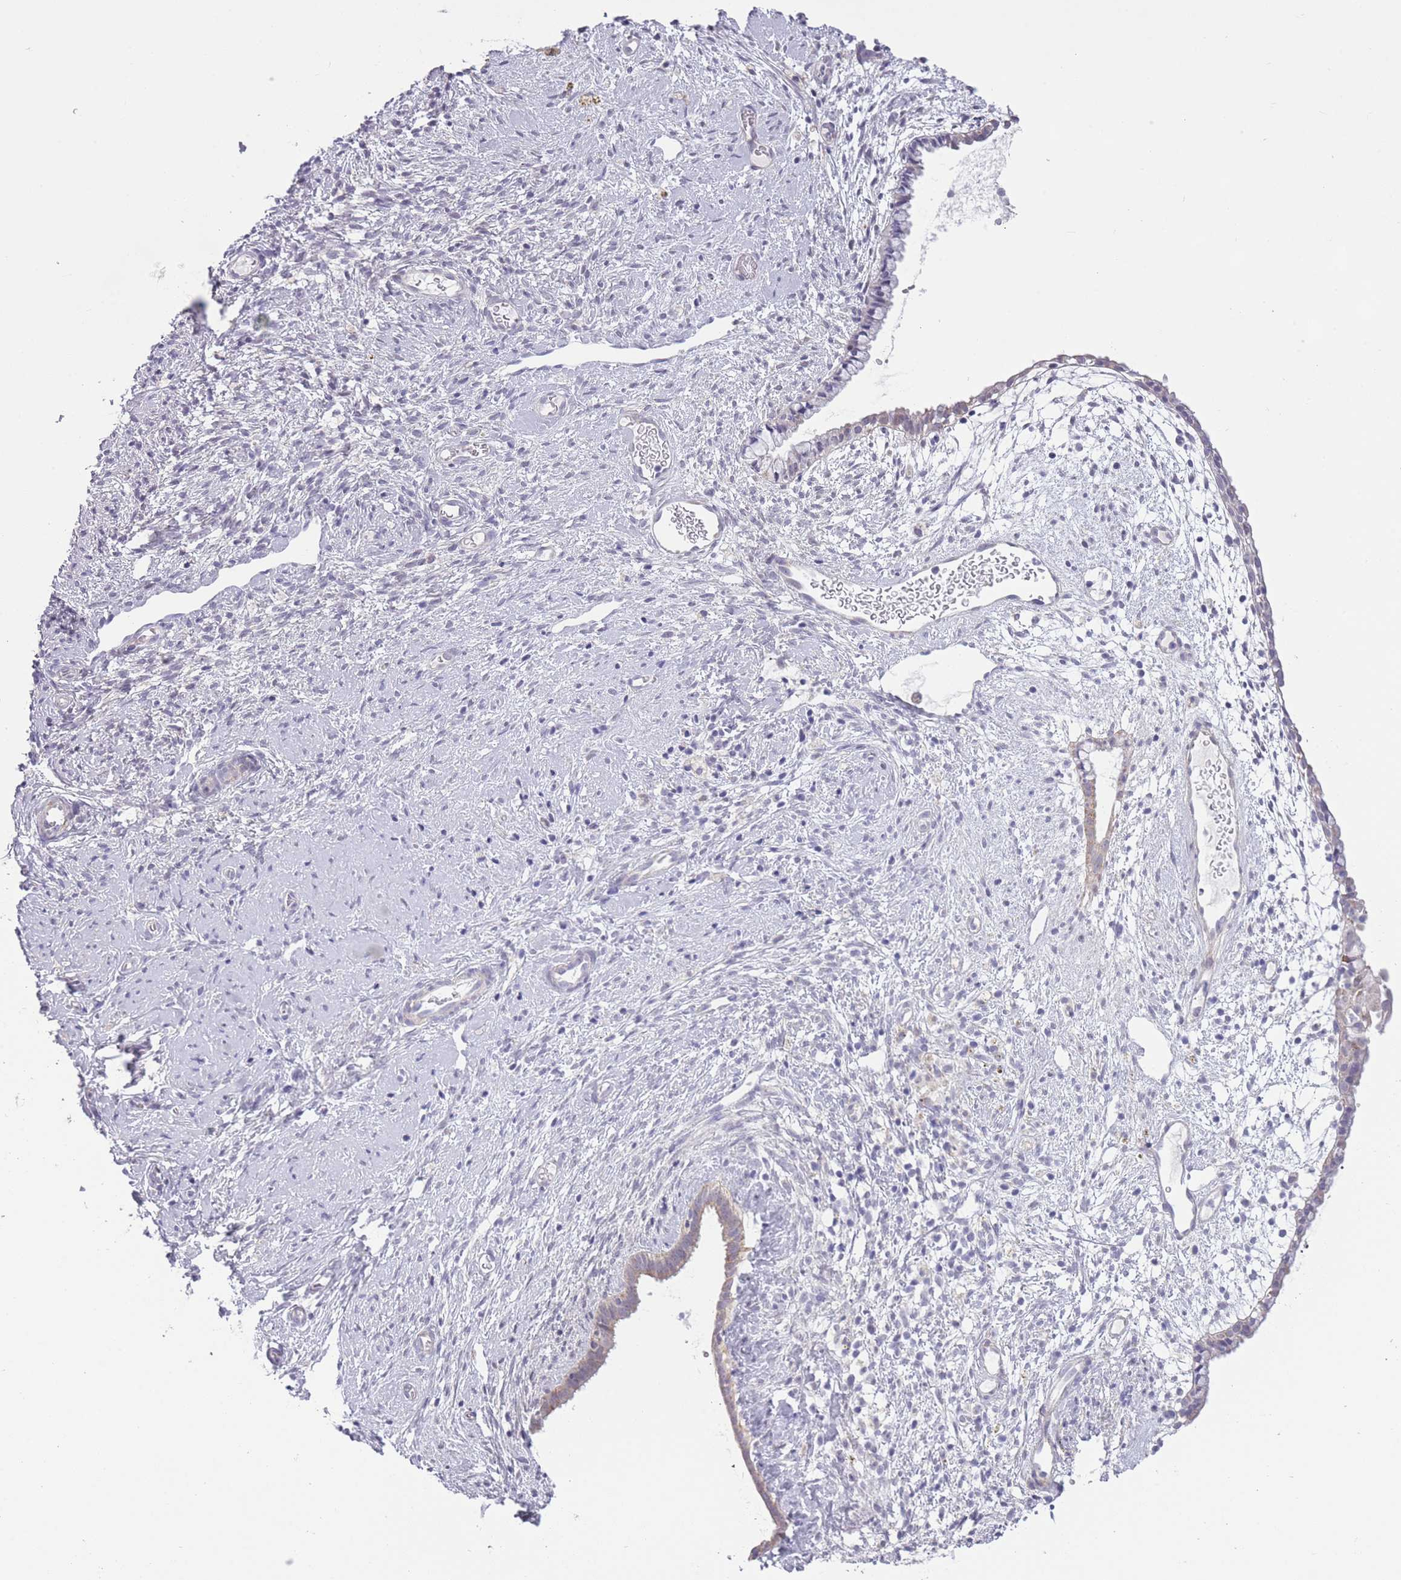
{"staining": {"intensity": "negative", "quantity": "none", "location": "none"}, "tissue": "cervix", "cell_type": "Glandular cells", "image_type": "normal", "snomed": [{"axis": "morphology", "description": "Normal tissue, NOS"}, {"axis": "topography", "description": "Cervix"}], "caption": "The histopathology image shows no staining of glandular cells in normal cervix.", "gene": "ZBTB24", "patient": {"sex": "female", "age": 76}}